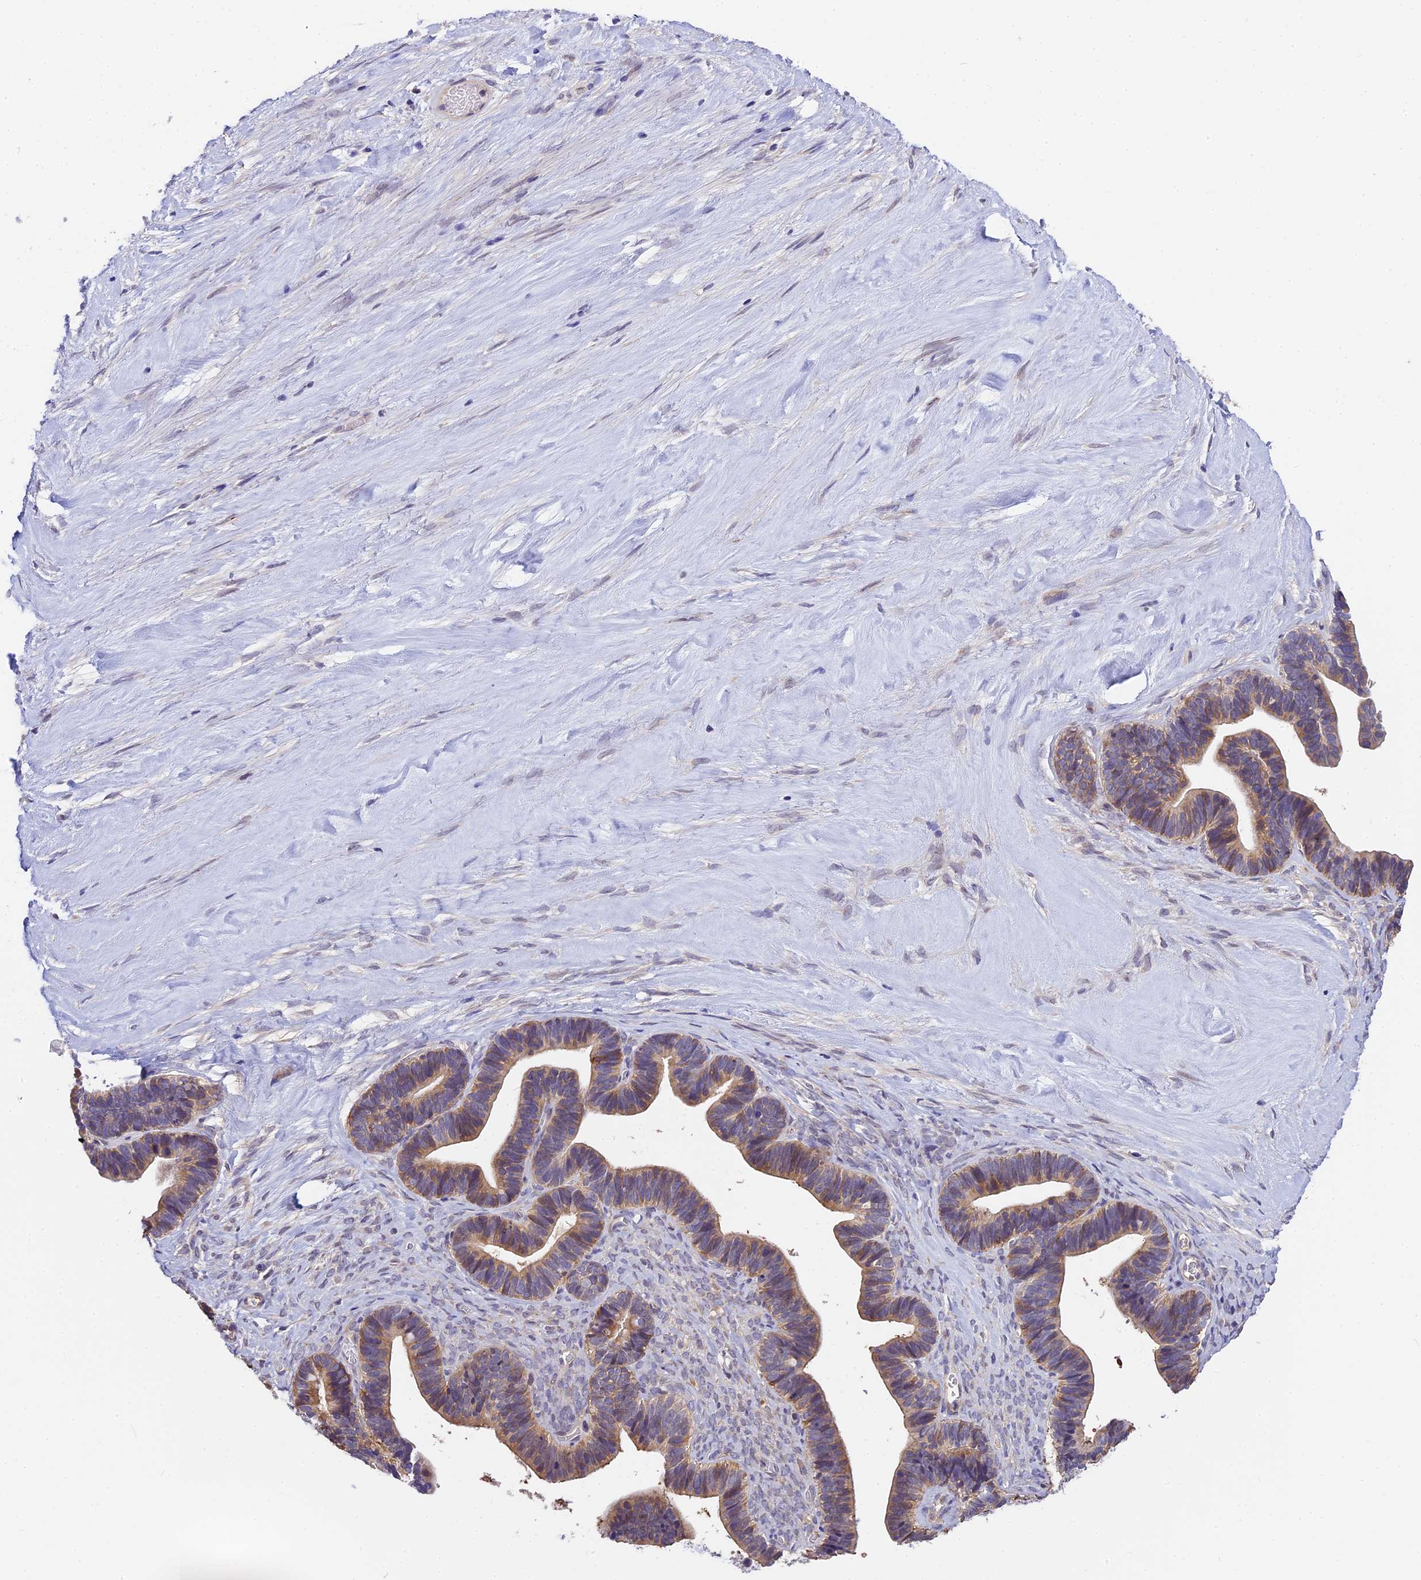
{"staining": {"intensity": "moderate", "quantity": ">75%", "location": "cytoplasmic/membranous"}, "tissue": "ovarian cancer", "cell_type": "Tumor cells", "image_type": "cancer", "snomed": [{"axis": "morphology", "description": "Cystadenocarcinoma, serous, NOS"}, {"axis": "topography", "description": "Ovary"}], "caption": "A histopathology image of human ovarian cancer (serous cystadenocarcinoma) stained for a protein displays moderate cytoplasmic/membranous brown staining in tumor cells.", "gene": "BSCL2", "patient": {"sex": "female", "age": 56}}